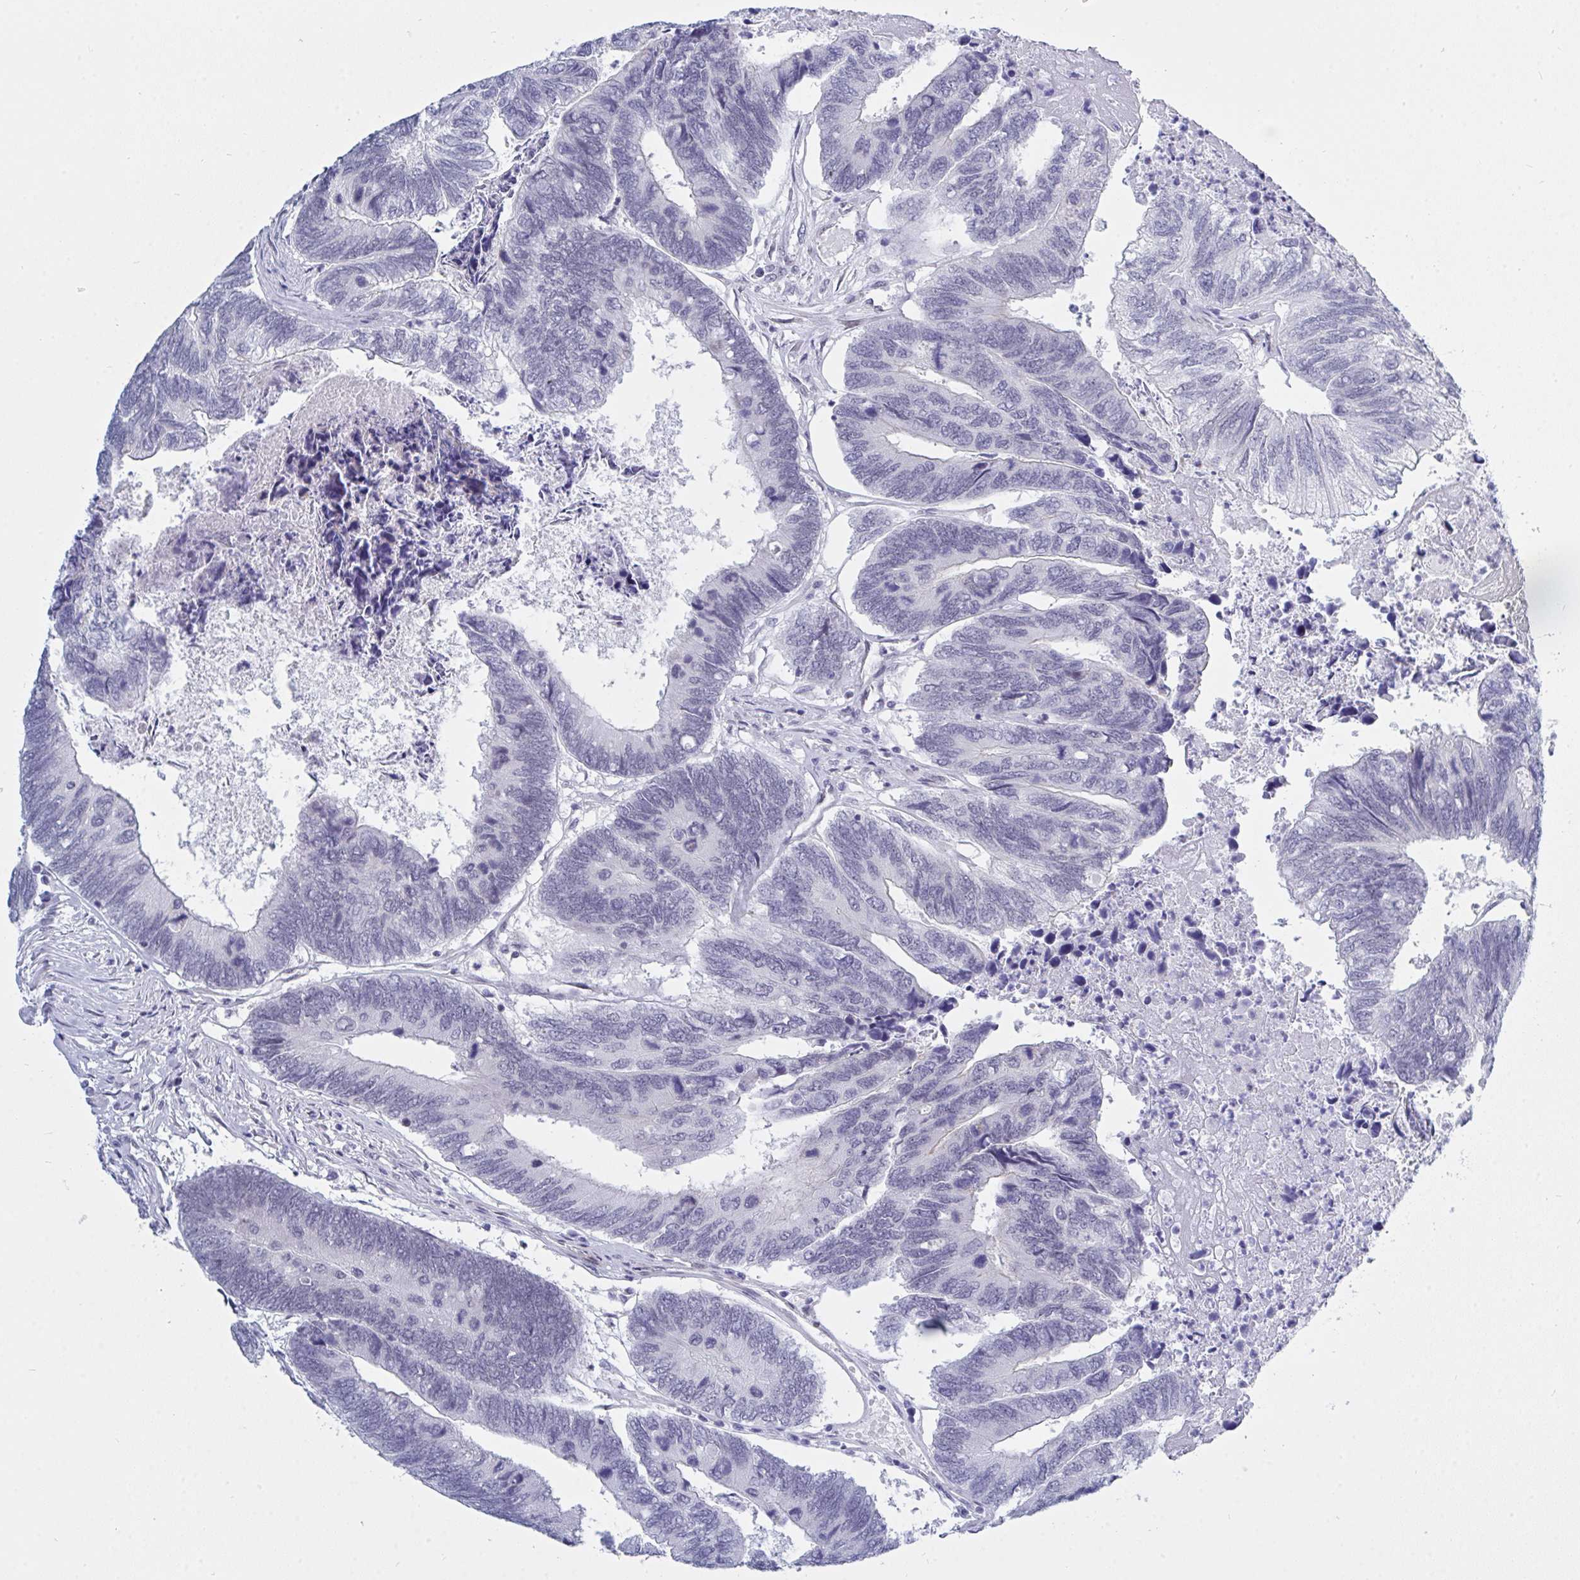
{"staining": {"intensity": "negative", "quantity": "none", "location": "none"}, "tissue": "colorectal cancer", "cell_type": "Tumor cells", "image_type": "cancer", "snomed": [{"axis": "morphology", "description": "Adenocarcinoma, NOS"}, {"axis": "topography", "description": "Colon"}], "caption": "Human colorectal cancer (adenocarcinoma) stained for a protein using immunohistochemistry displays no positivity in tumor cells.", "gene": "FBXL22", "patient": {"sex": "female", "age": 67}}